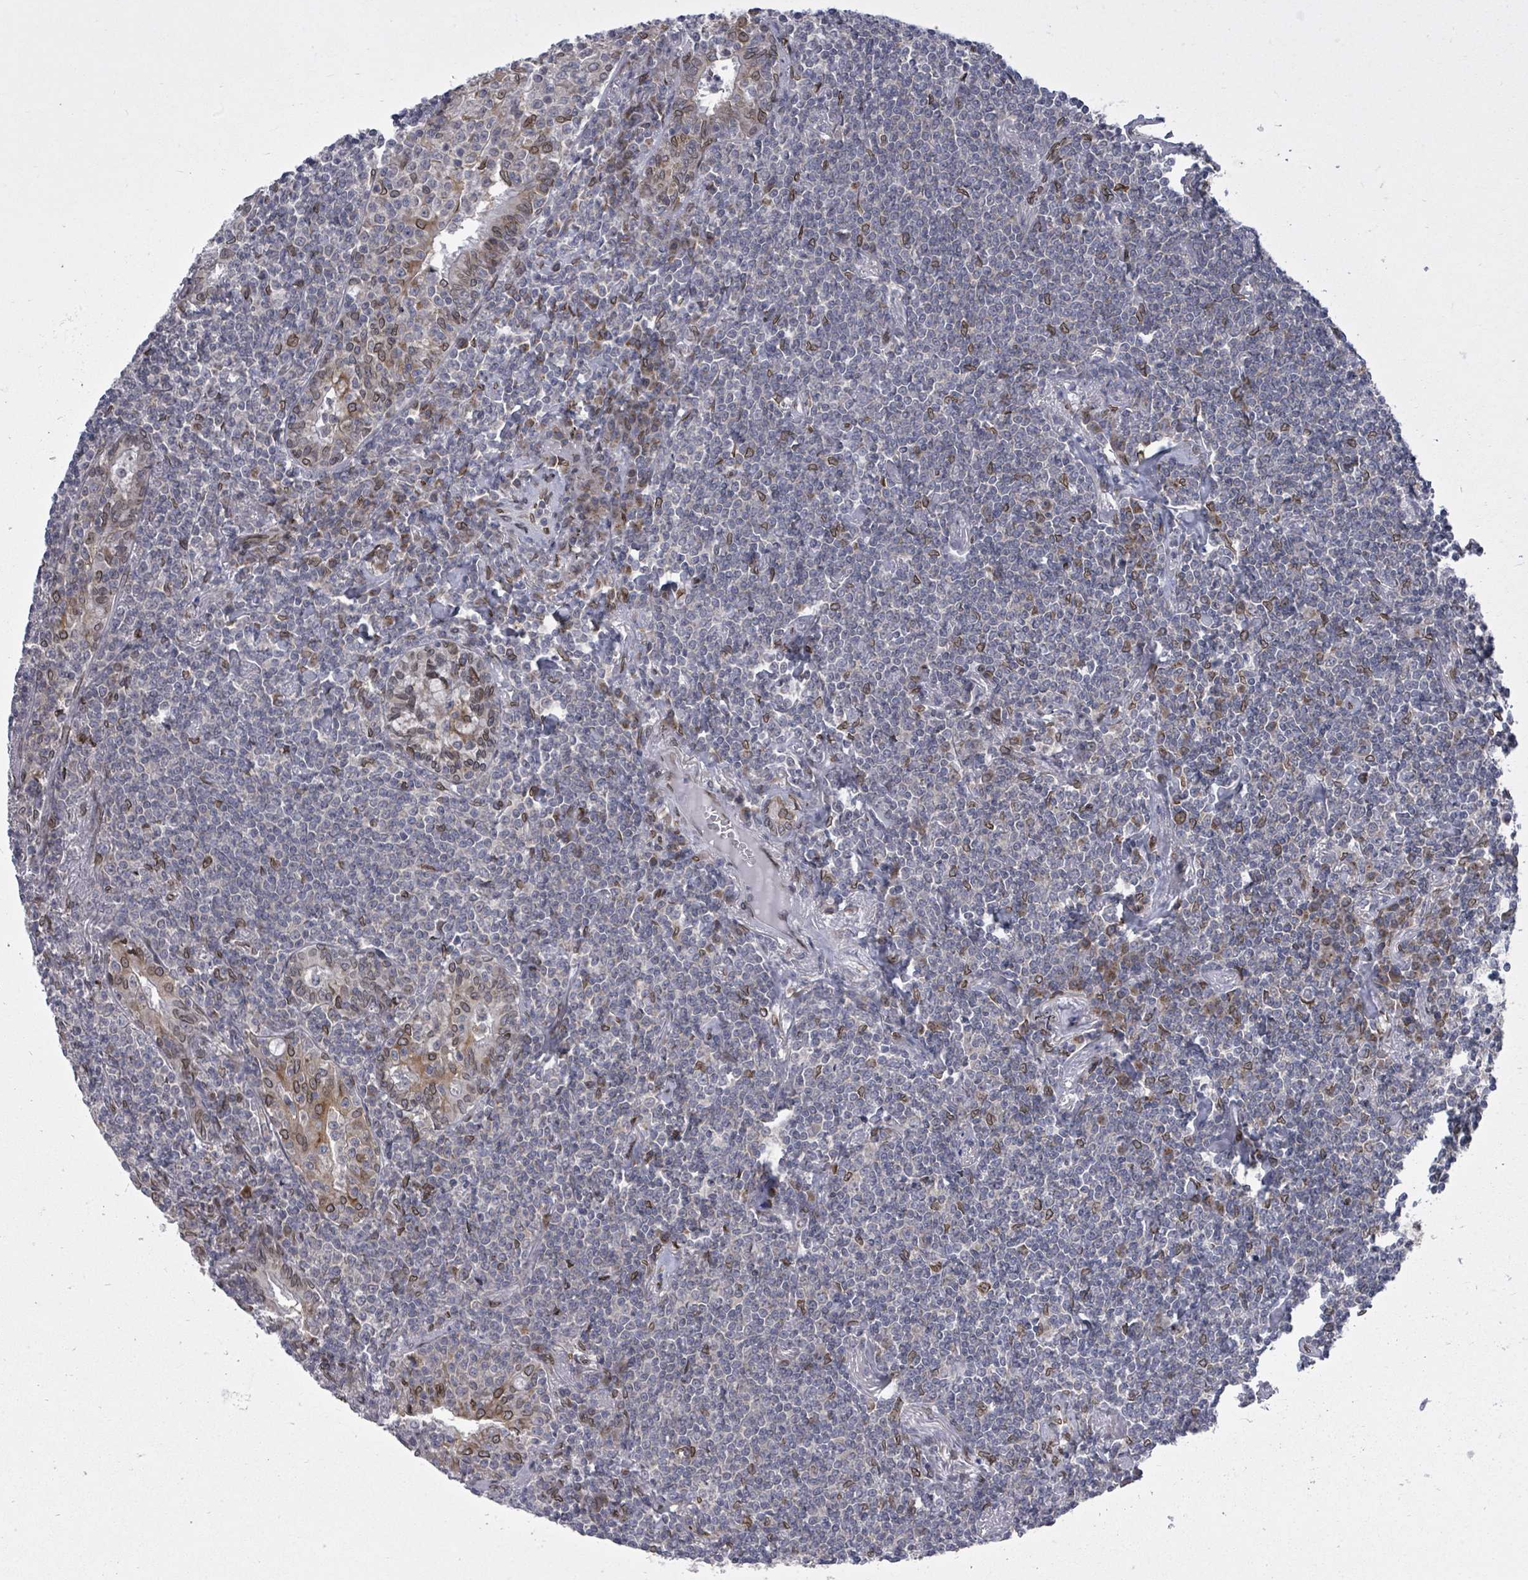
{"staining": {"intensity": "negative", "quantity": "none", "location": "none"}, "tissue": "lymphoma", "cell_type": "Tumor cells", "image_type": "cancer", "snomed": [{"axis": "morphology", "description": "Malignant lymphoma, non-Hodgkin's type, Low grade"}, {"axis": "topography", "description": "Lung"}], "caption": "Immunohistochemistry of lymphoma reveals no expression in tumor cells.", "gene": "ARFGAP1", "patient": {"sex": "female", "age": 71}}